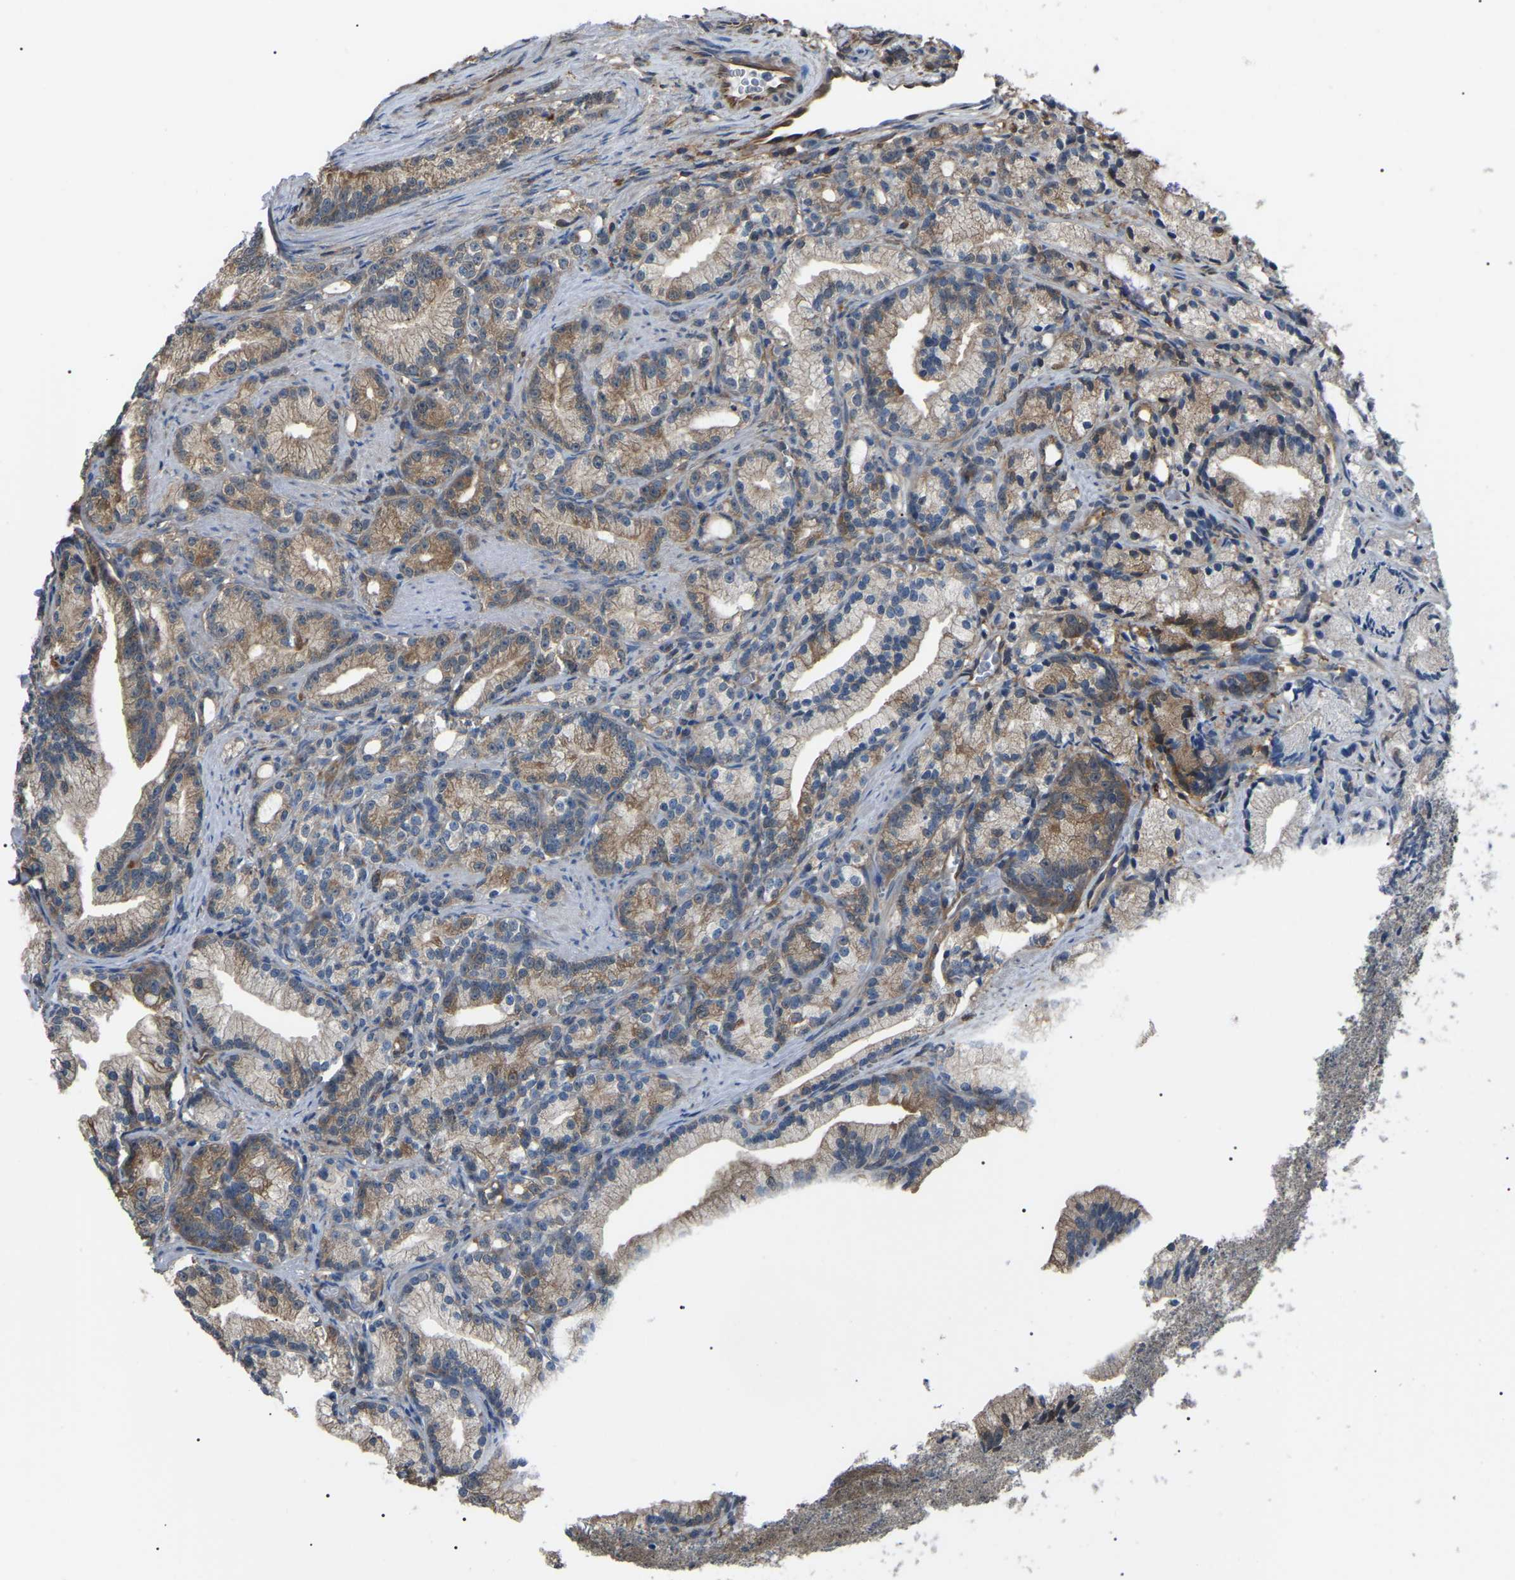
{"staining": {"intensity": "moderate", "quantity": ">75%", "location": "cytoplasmic/membranous"}, "tissue": "prostate cancer", "cell_type": "Tumor cells", "image_type": "cancer", "snomed": [{"axis": "morphology", "description": "Adenocarcinoma, Low grade"}, {"axis": "topography", "description": "Prostate"}], "caption": "Prostate low-grade adenocarcinoma stained with DAB IHC exhibits medium levels of moderate cytoplasmic/membranous staining in about >75% of tumor cells.", "gene": "PDCD5", "patient": {"sex": "male", "age": 89}}